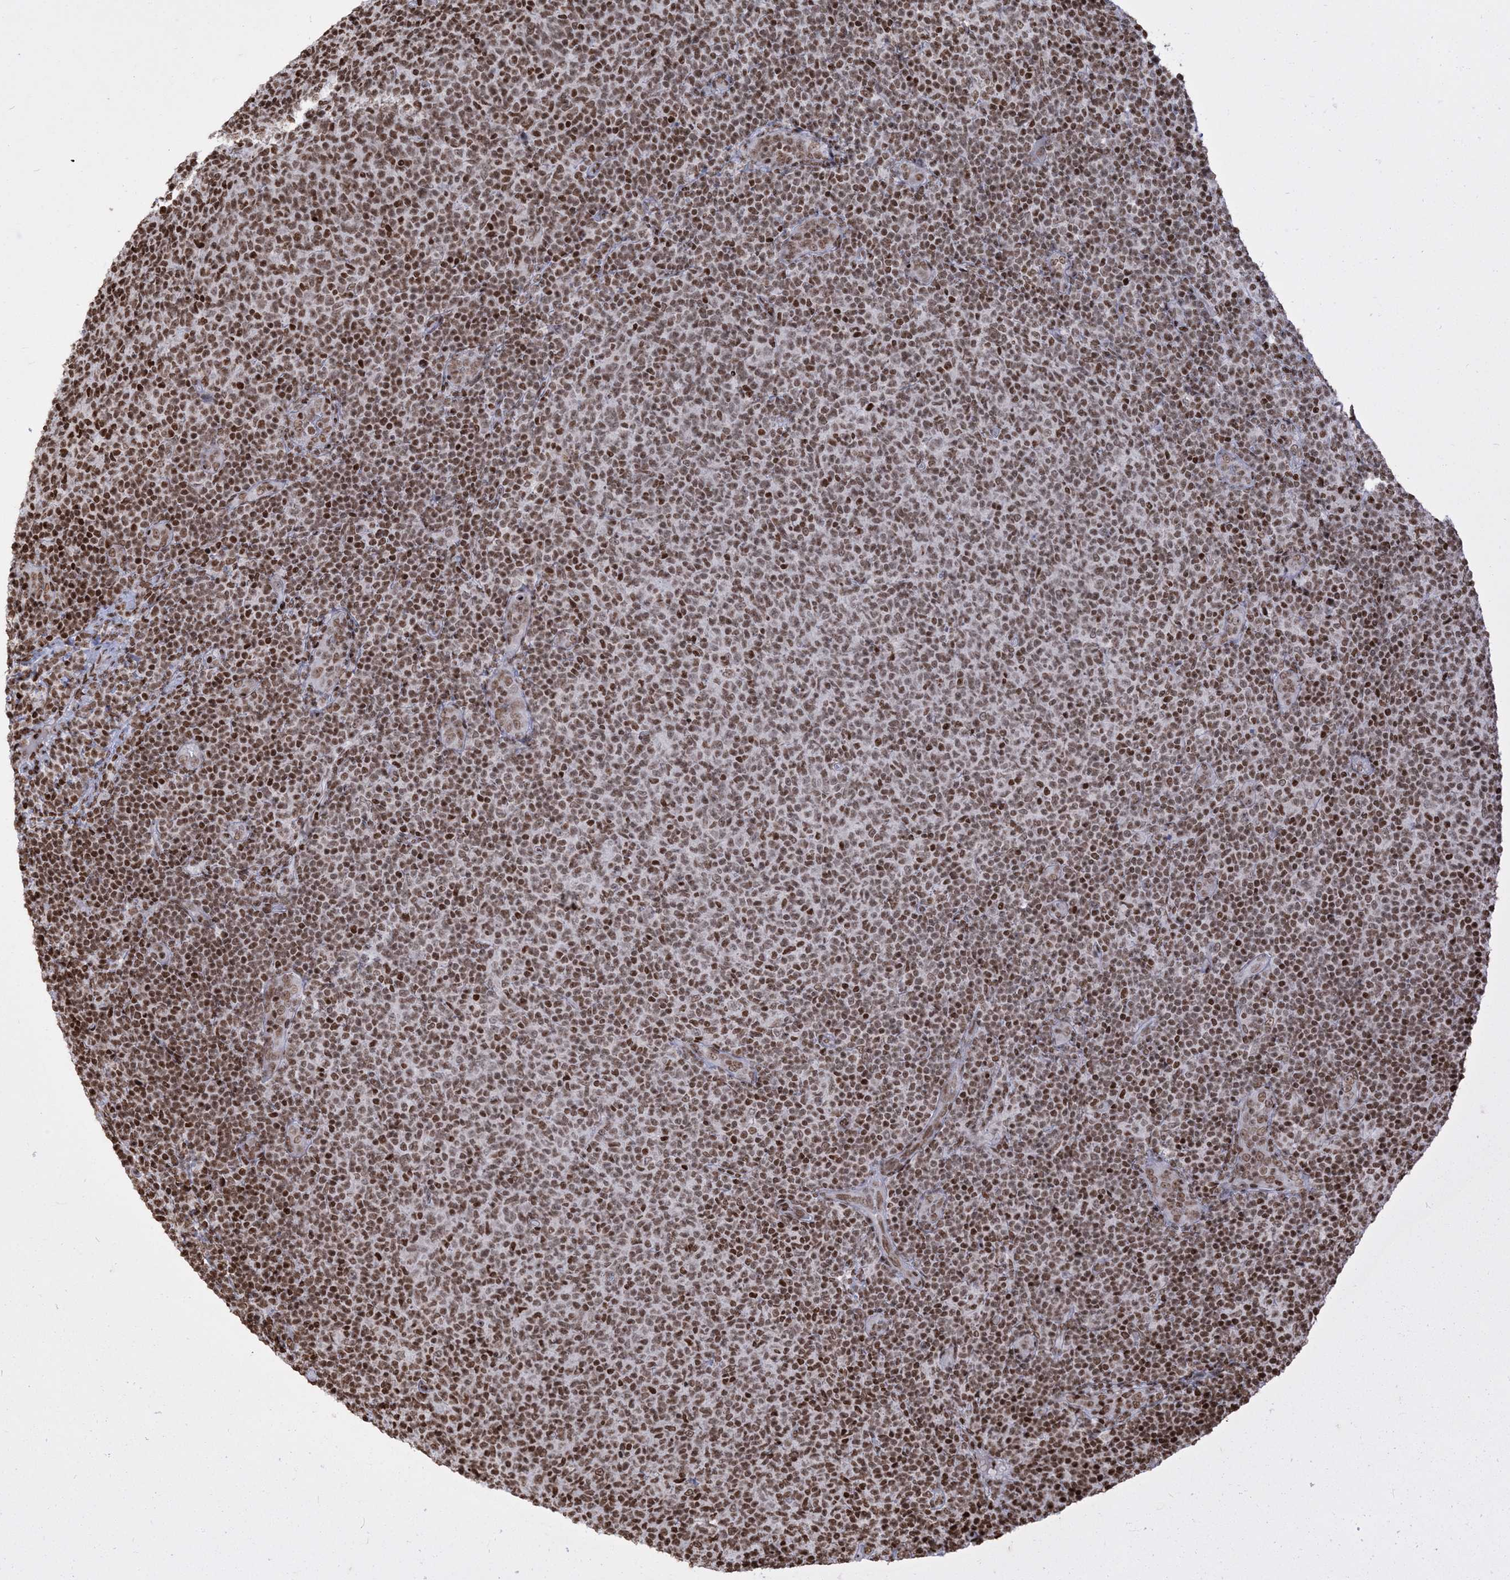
{"staining": {"intensity": "moderate", "quantity": ">75%", "location": "nuclear"}, "tissue": "lymphoma", "cell_type": "Tumor cells", "image_type": "cancer", "snomed": [{"axis": "morphology", "description": "Malignant lymphoma, non-Hodgkin's type, Low grade"}, {"axis": "topography", "description": "Lymph node"}], "caption": "There is medium levels of moderate nuclear expression in tumor cells of lymphoma, as demonstrated by immunohistochemical staining (brown color).", "gene": "H3-3B", "patient": {"sex": "male", "age": 66}}